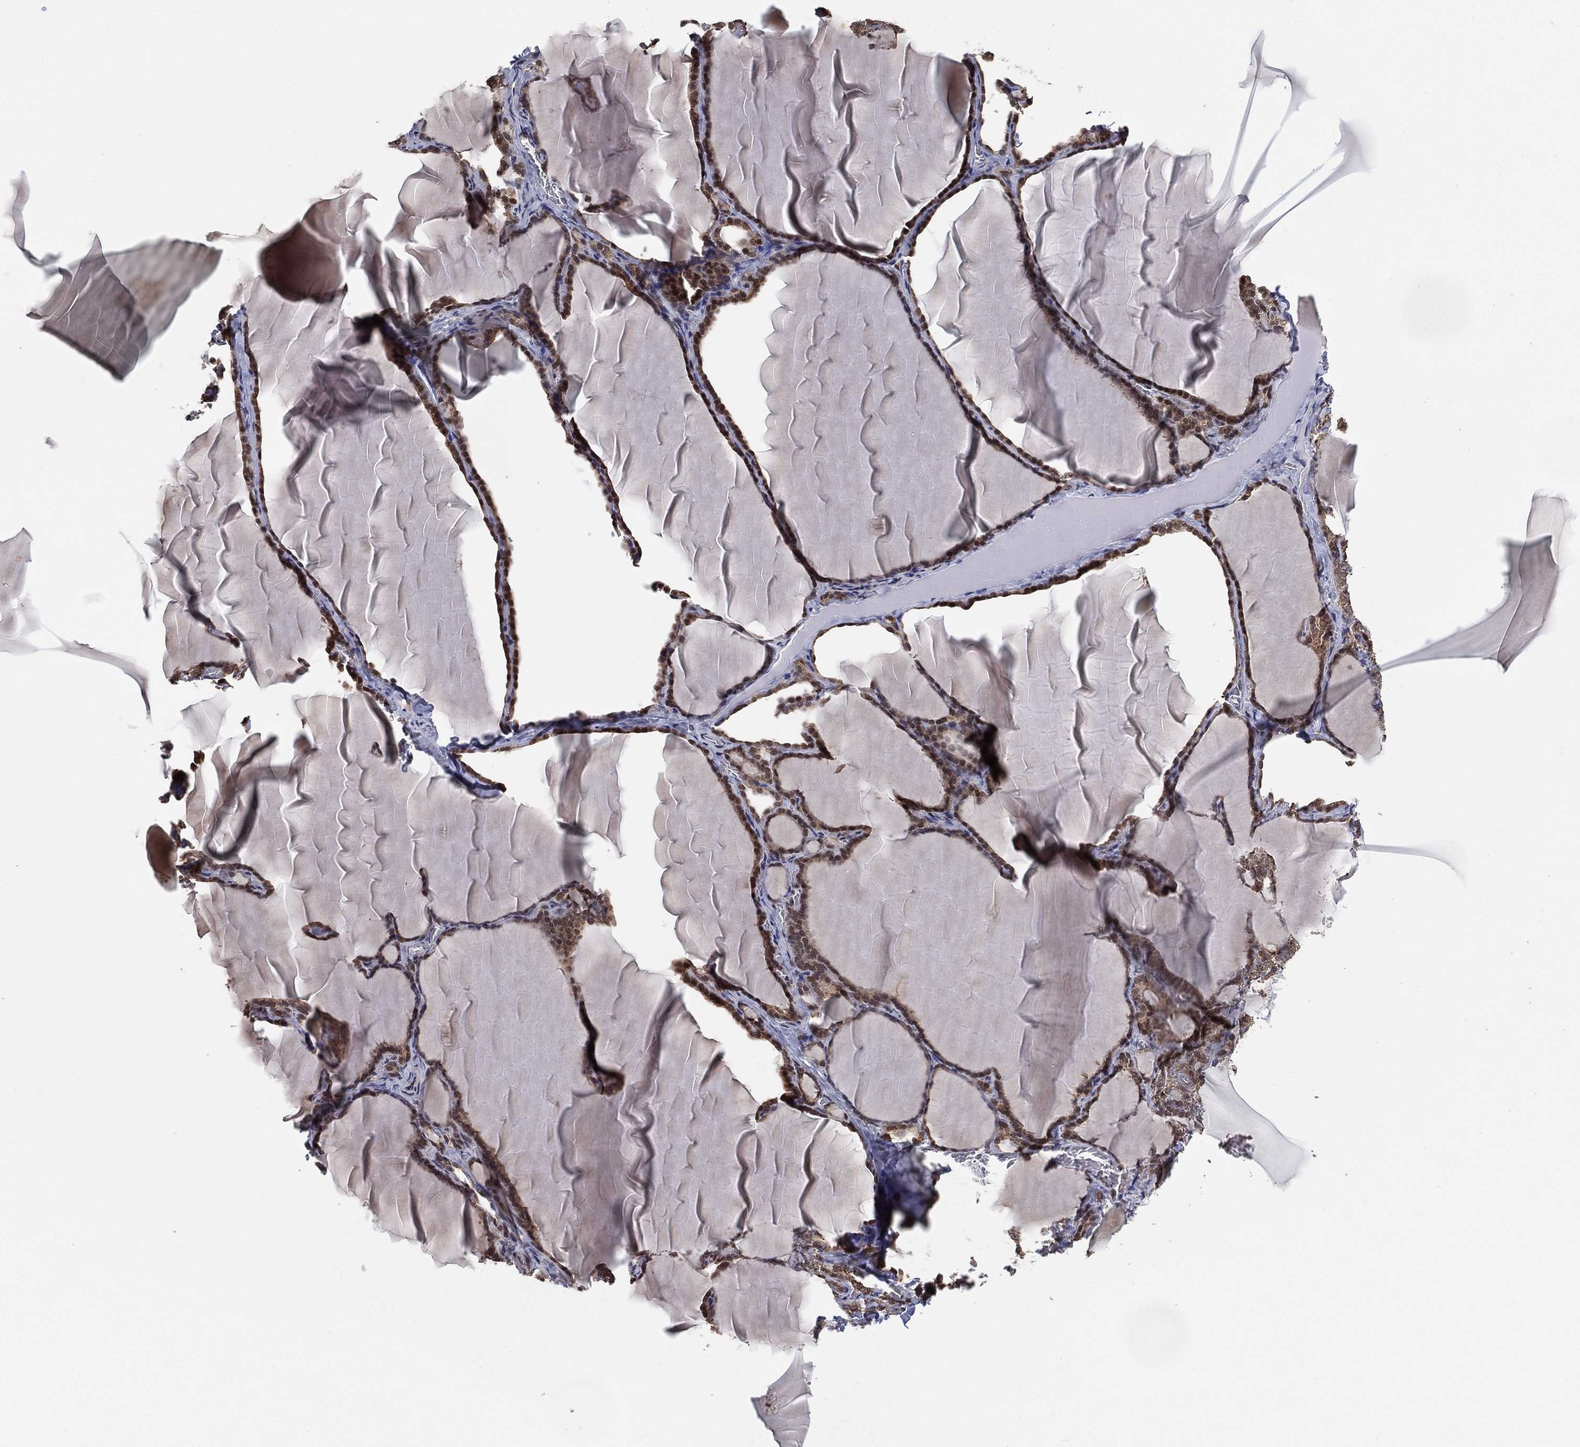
{"staining": {"intensity": "moderate", "quantity": "<25%", "location": "nuclear"}, "tissue": "thyroid gland", "cell_type": "Glandular cells", "image_type": "normal", "snomed": [{"axis": "morphology", "description": "Normal tissue, NOS"}, {"axis": "morphology", "description": "Hyperplasia, NOS"}, {"axis": "topography", "description": "Thyroid gland"}], "caption": "Protein expression by IHC exhibits moderate nuclear positivity in about <25% of glandular cells in unremarkable thyroid gland. (IHC, brightfield microscopy, high magnification).", "gene": "NELFCD", "patient": {"sex": "female", "age": 27}}